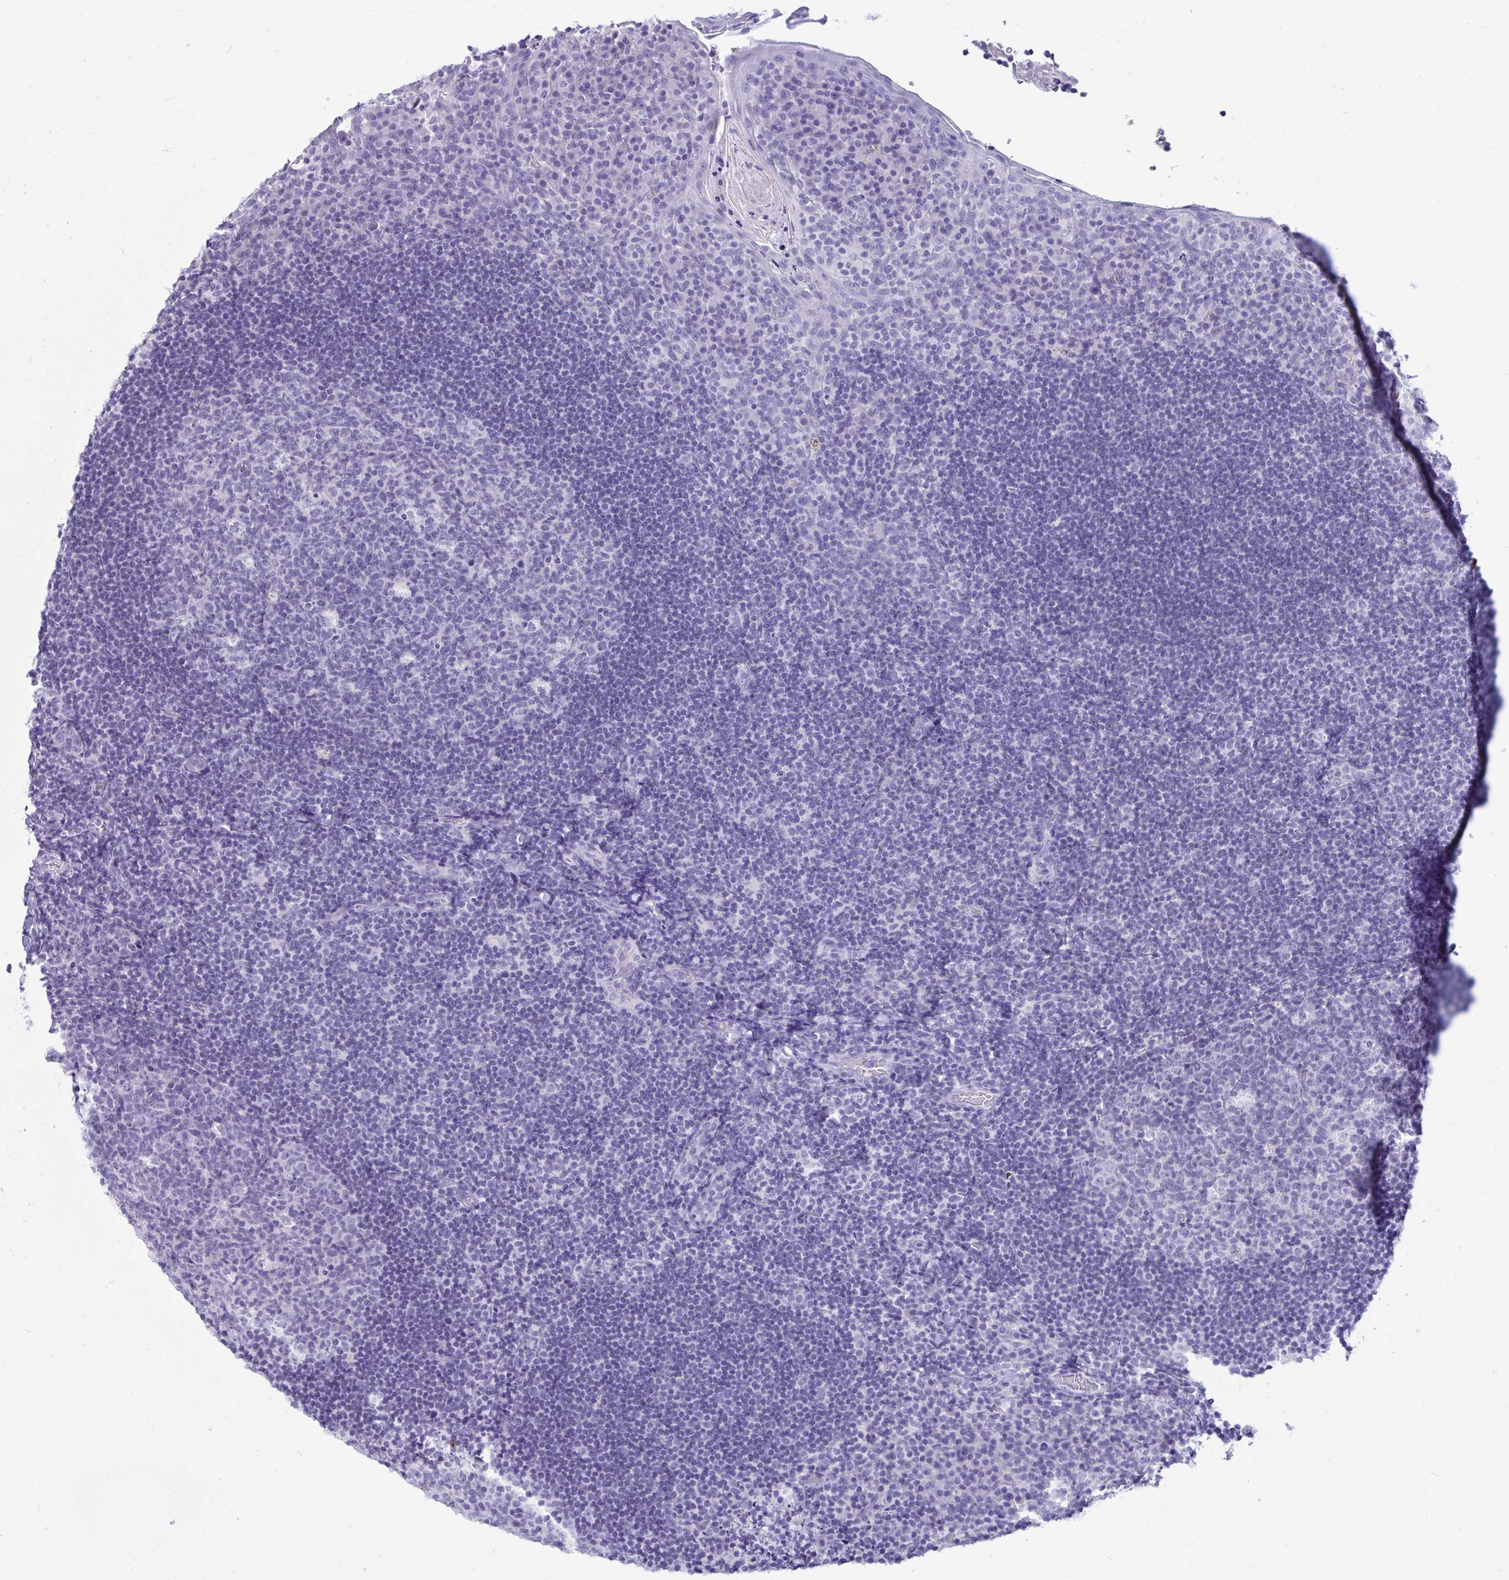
{"staining": {"intensity": "negative", "quantity": "none", "location": "none"}, "tissue": "tonsil", "cell_type": "Germinal center cells", "image_type": "normal", "snomed": [{"axis": "morphology", "description": "Normal tissue, NOS"}, {"axis": "topography", "description": "Tonsil"}], "caption": "The immunohistochemistry image has no significant staining in germinal center cells of tonsil. (DAB (3,3'-diaminobenzidine) IHC with hematoxylin counter stain).", "gene": "NANOGNB", "patient": {"sex": "male", "age": 17}}